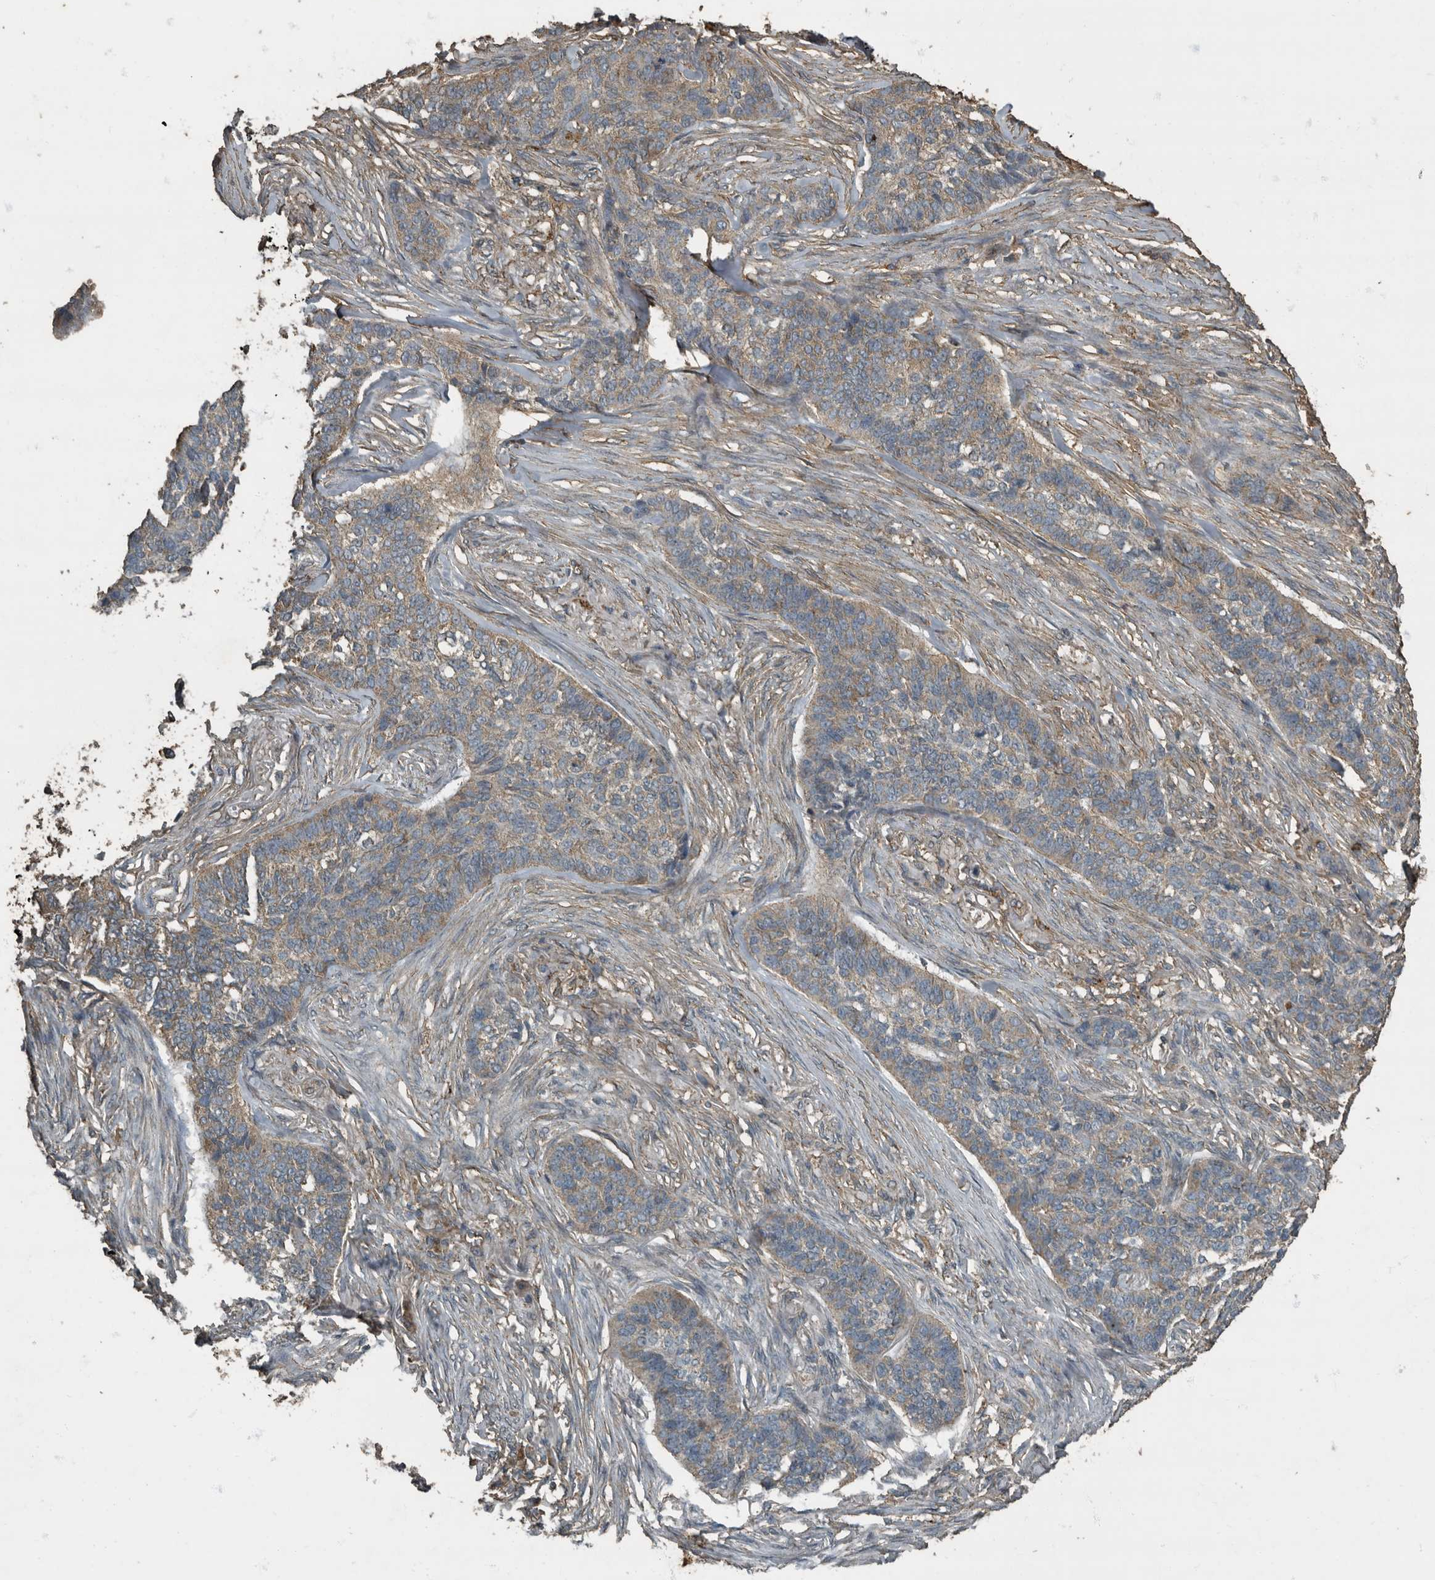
{"staining": {"intensity": "weak", "quantity": "25%-75%", "location": "cytoplasmic/membranous"}, "tissue": "skin cancer", "cell_type": "Tumor cells", "image_type": "cancer", "snomed": [{"axis": "morphology", "description": "Basal cell carcinoma"}, {"axis": "topography", "description": "Skin"}], "caption": "Tumor cells demonstrate low levels of weak cytoplasmic/membranous positivity in approximately 25%-75% of cells in human skin cancer (basal cell carcinoma).", "gene": "IL15RA", "patient": {"sex": "male", "age": 85}}